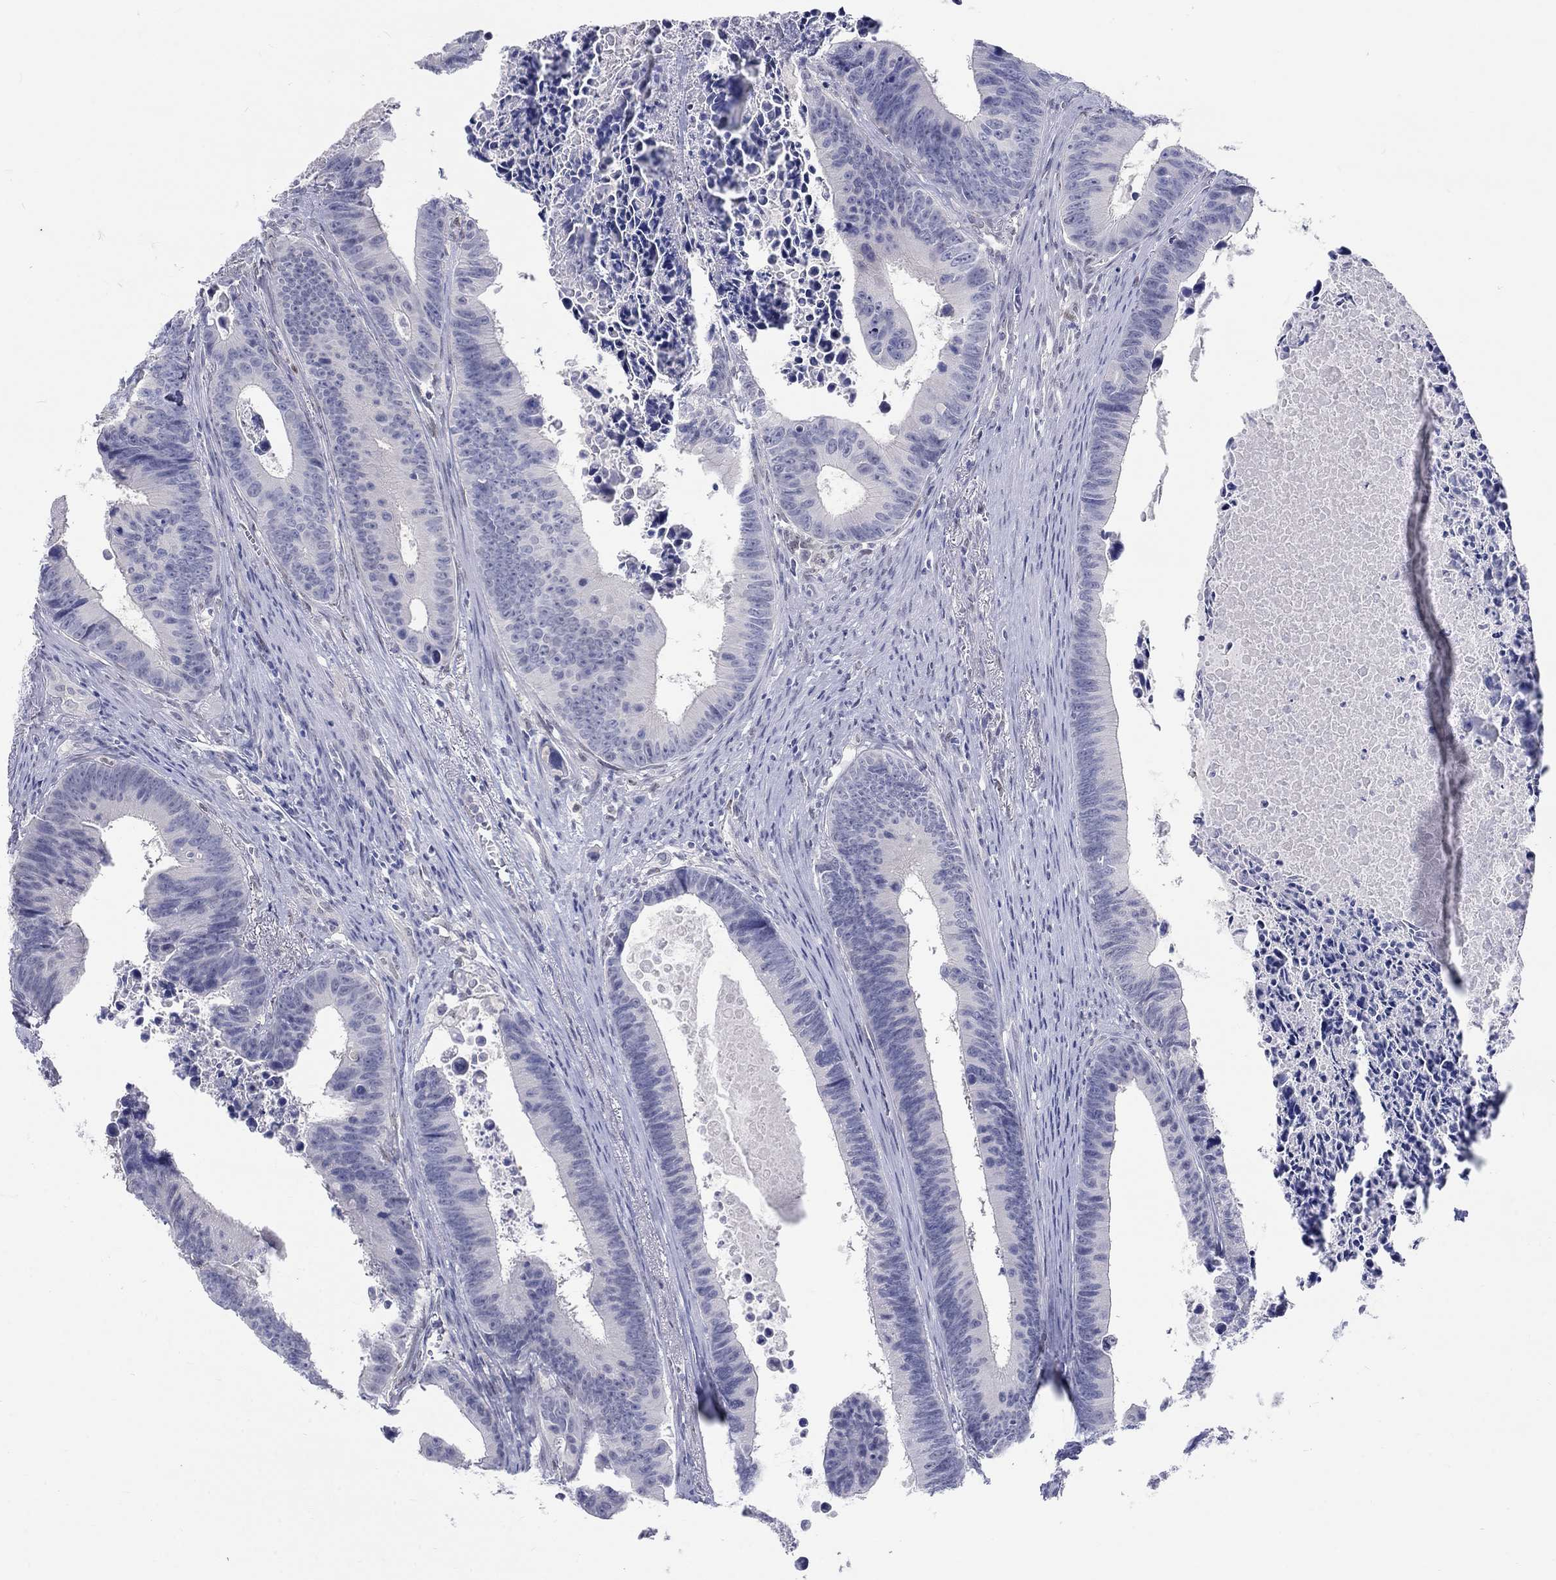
{"staining": {"intensity": "negative", "quantity": "none", "location": "none"}, "tissue": "colorectal cancer", "cell_type": "Tumor cells", "image_type": "cancer", "snomed": [{"axis": "morphology", "description": "Adenocarcinoma, NOS"}, {"axis": "topography", "description": "Colon"}], "caption": "Tumor cells are negative for protein expression in human colorectal cancer (adenocarcinoma).", "gene": "EGFLAM", "patient": {"sex": "female", "age": 87}}